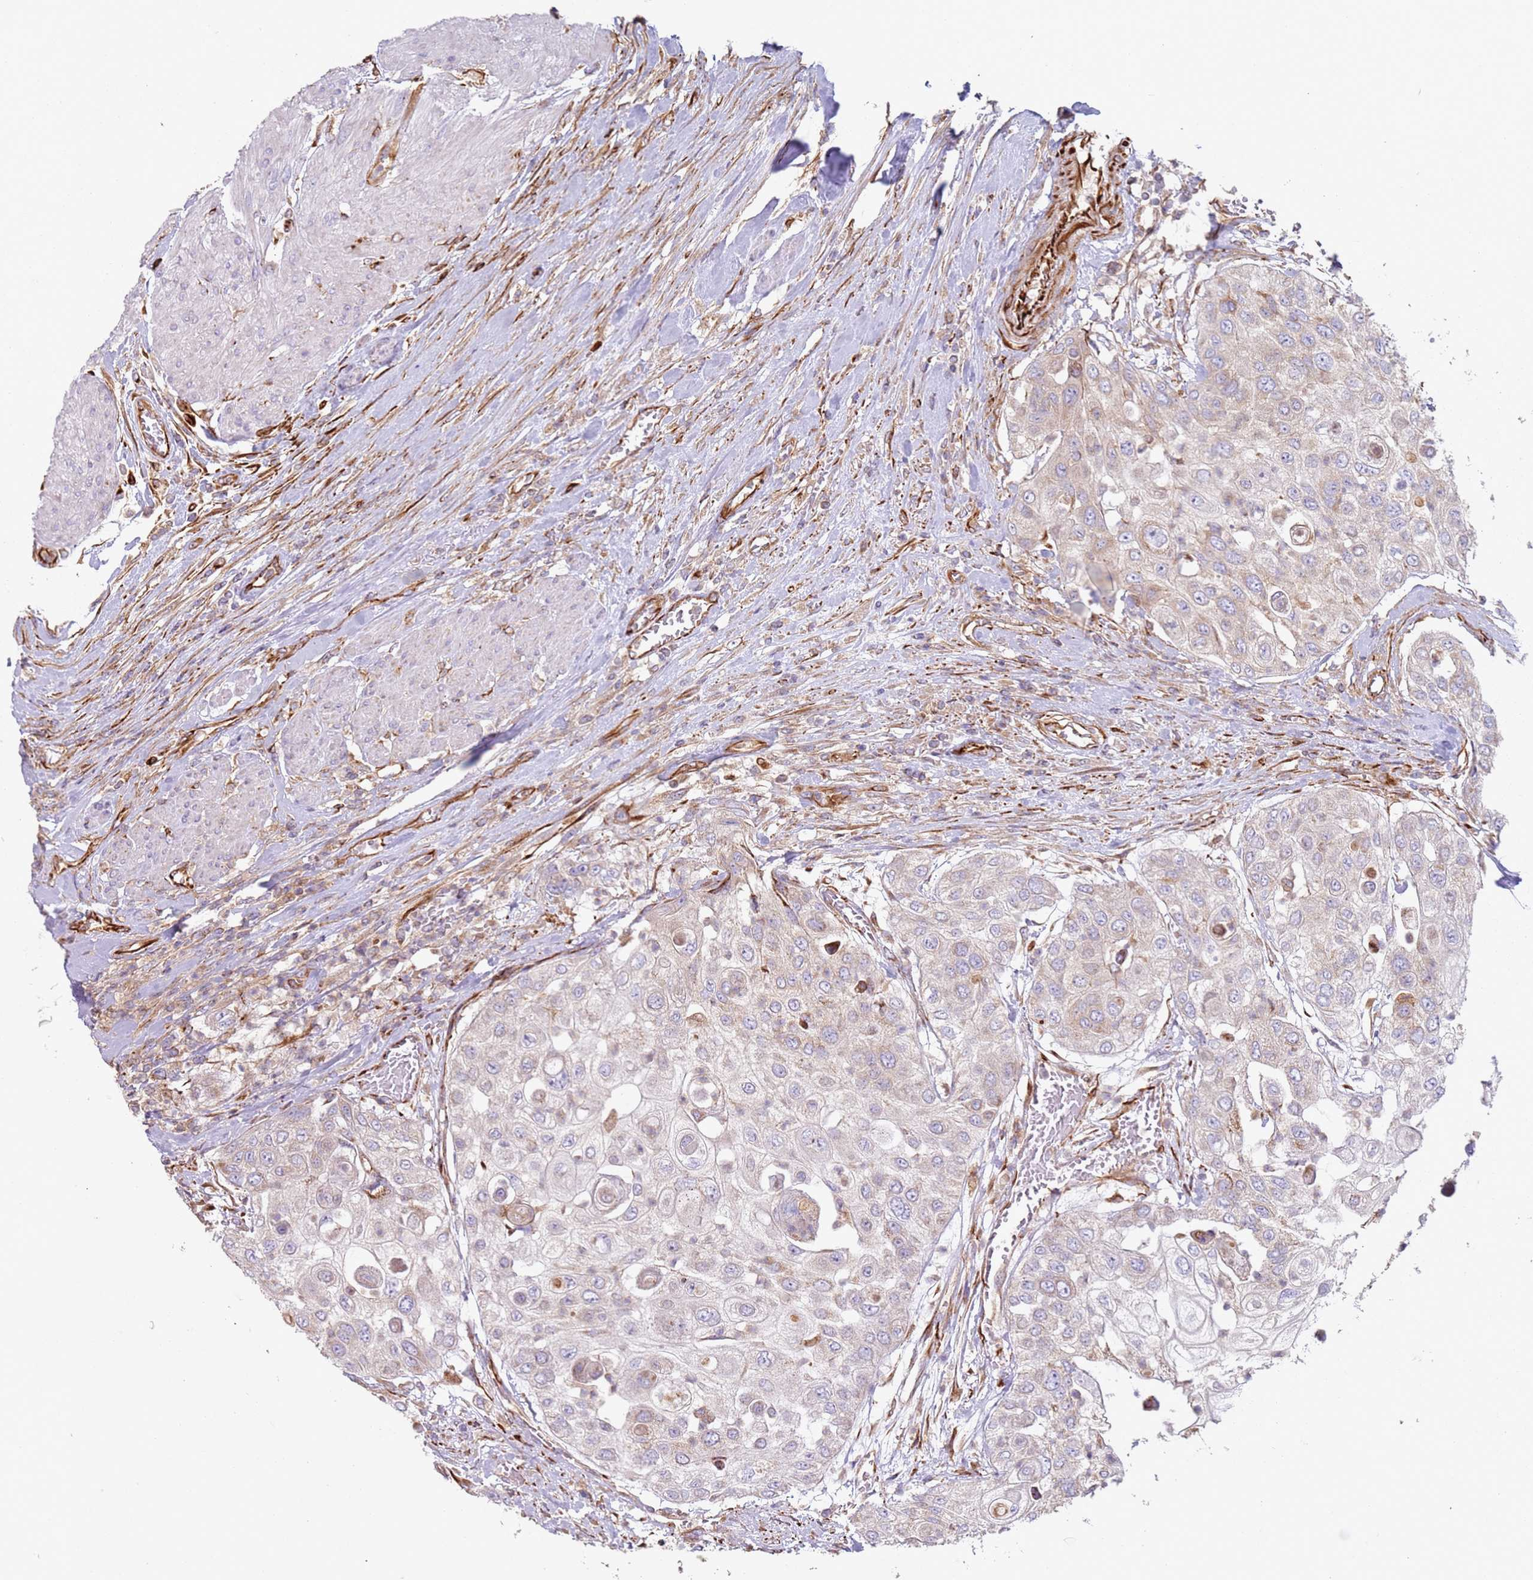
{"staining": {"intensity": "weak", "quantity": "<25%", "location": "cytoplasmic/membranous"}, "tissue": "urothelial cancer", "cell_type": "Tumor cells", "image_type": "cancer", "snomed": [{"axis": "morphology", "description": "Urothelial carcinoma, High grade"}, {"axis": "topography", "description": "Urinary bladder"}], "caption": "A high-resolution histopathology image shows immunohistochemistry staining of urothelial carcinoma (high-grade), which exhibits no significant expression in tumor cells.", "gene": "SNAPIN", "patient": {"sex": "female", "age": 79}}